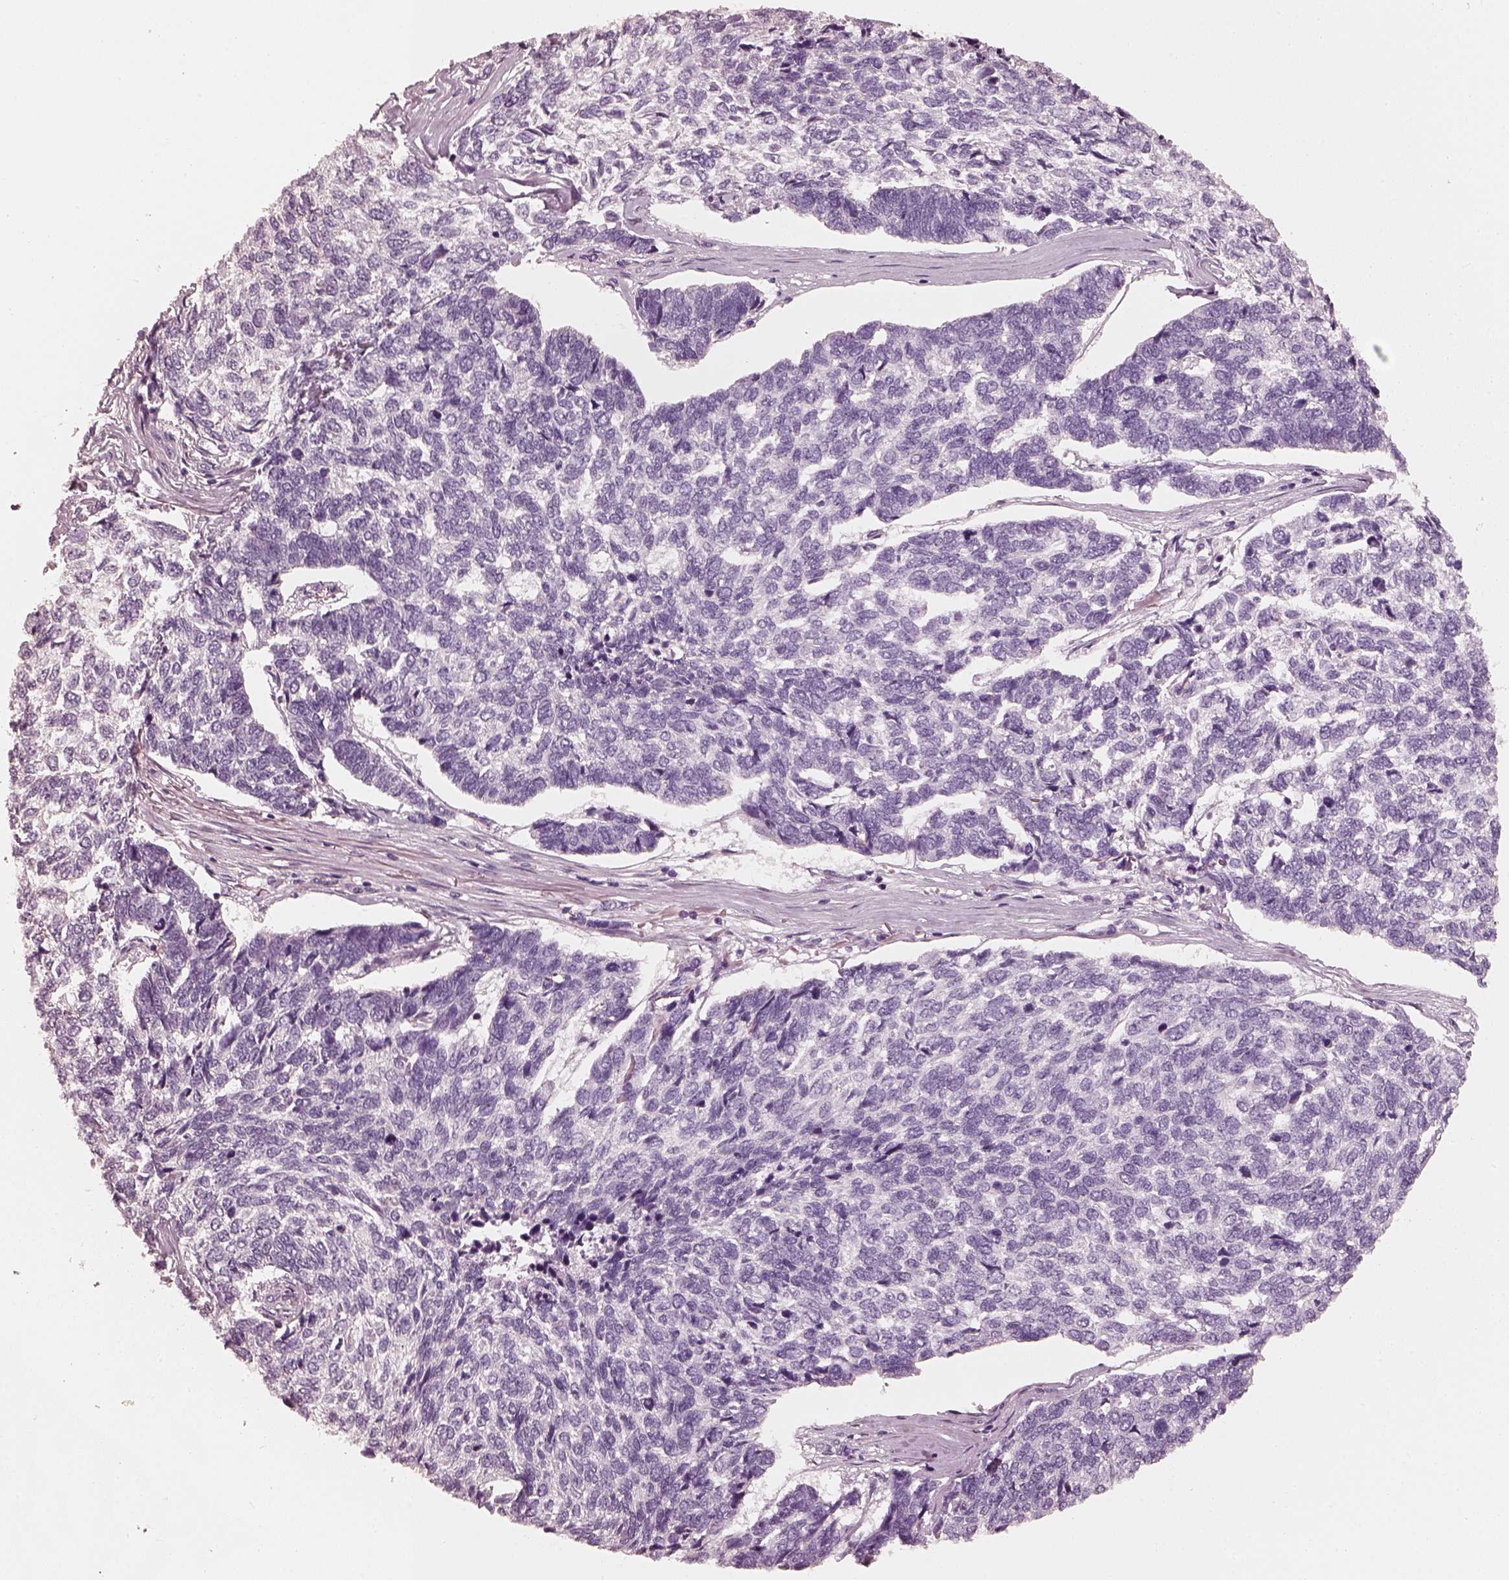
{"staining": {"intensity": "negative", "quantity": "none", "location": "none"}, "tissue": "skin cancer", "cell_type": "Tumor cells", "image_type": "cancer", "snomed": [{"axis": "morphology", "description": "Basal cell carcinoma"}, {"axis": "topography", "description": "Skin"}], "caption": "This is a micrograph of immunohistochemistry (IHC) staining of basal cell carcinoma (skin), which shows no positivity in tumor cells.", "gene": "RS1", "patient": {"sex": "female", "age": 65}}